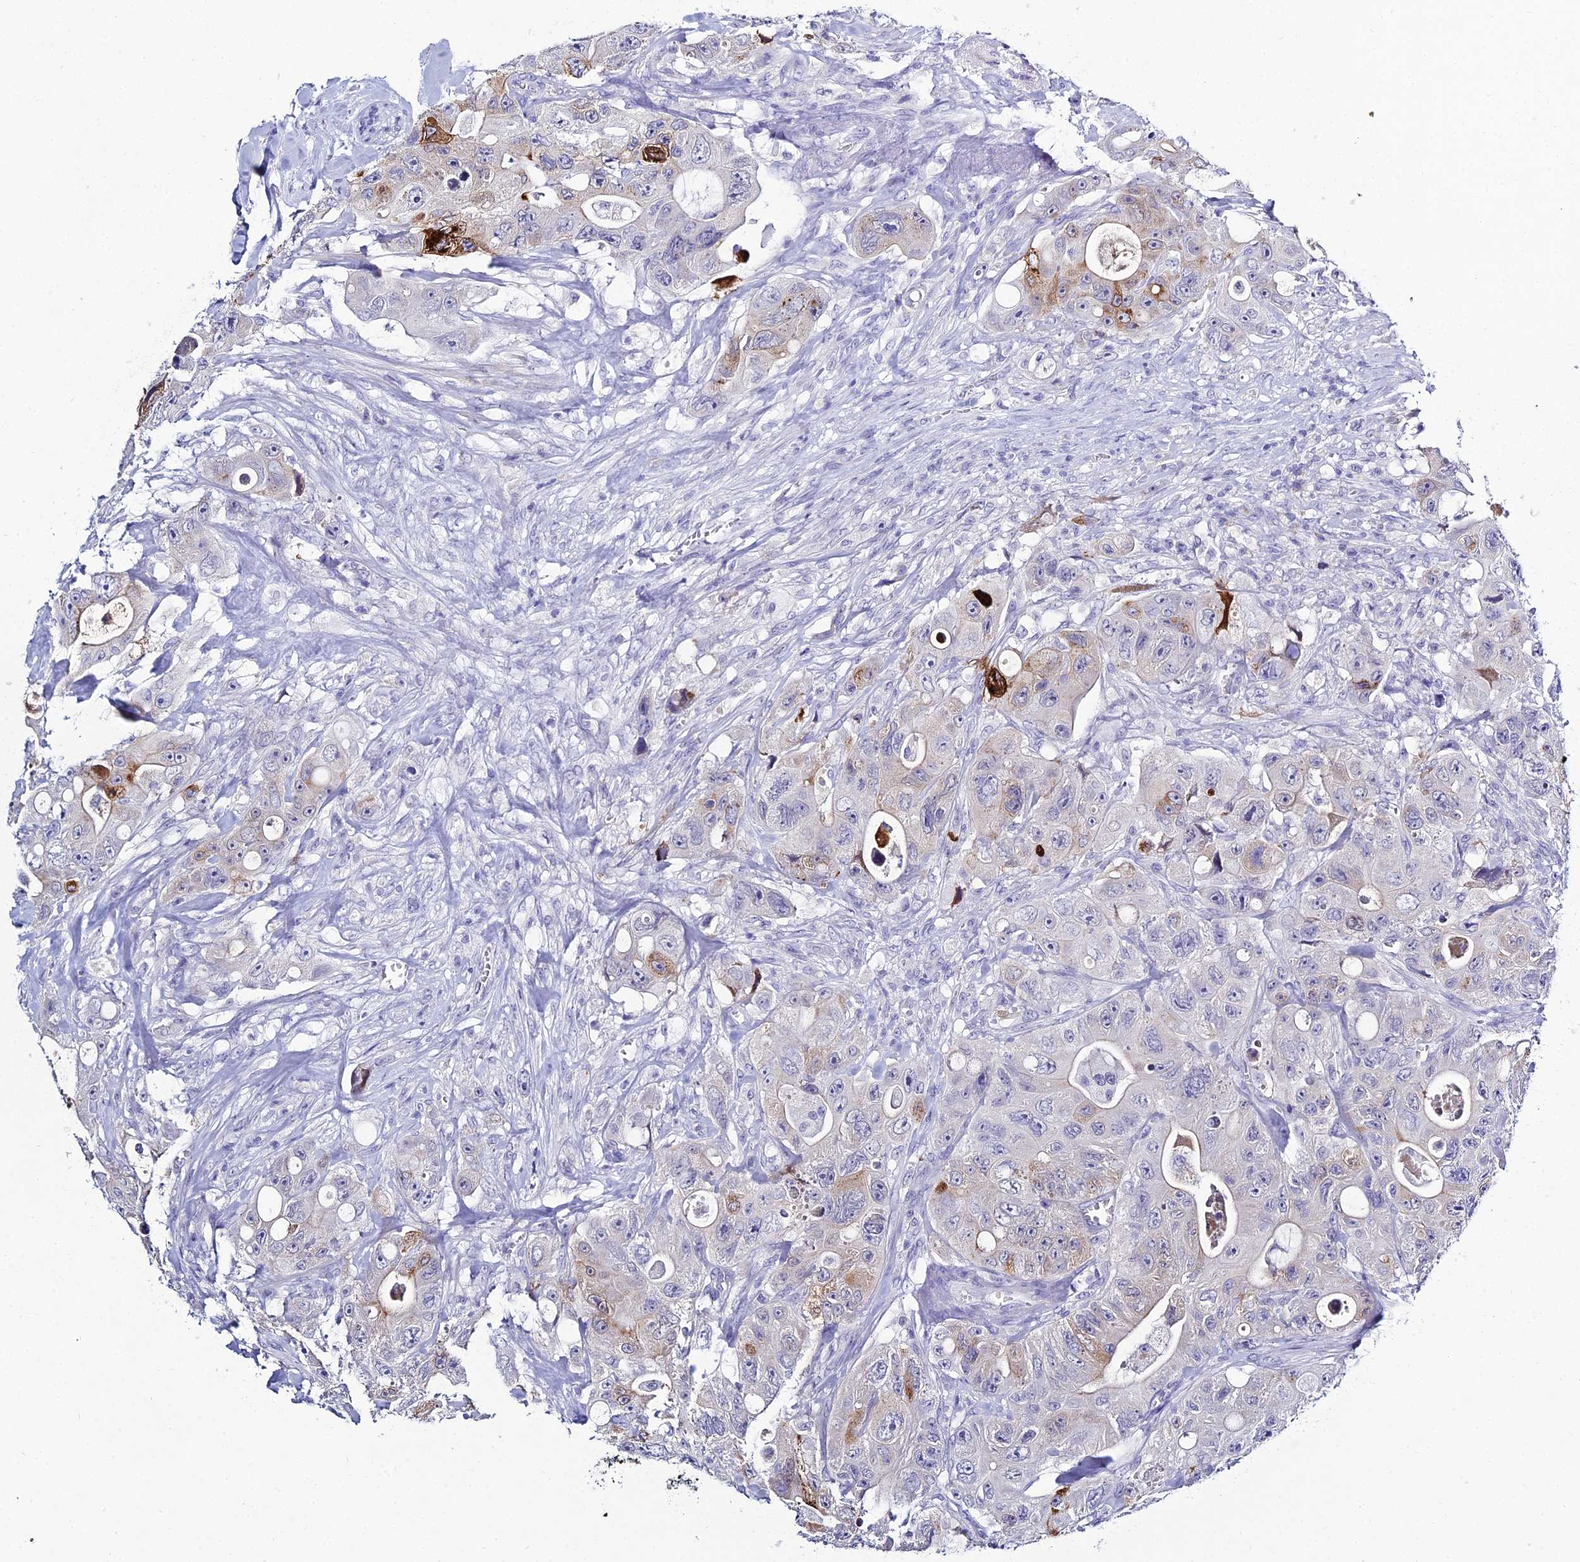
{"staining": {"intensity": "moderate", "quantity": "<25%", "location": "cytoplasmic/membranous"}, "tissue": "colorectal cancer", "cell_type": "Tumor cells", "image_type": "cancer", "snomed": [{"axis": "morphology", "description": "Adenocarcinoma, NOS"}, {"axis": "topography", "description": "Colon"}], "caption": "A brown stain shows moderate cytoplasmic/membranous staining of a protein in adenocarcinoma (colorectal) tumor cells. The protein of interest is shown in brown color, while the nuclei are stained blue.", "gene": "MUC13", "patient": {"sex": "female", "age": 46}}